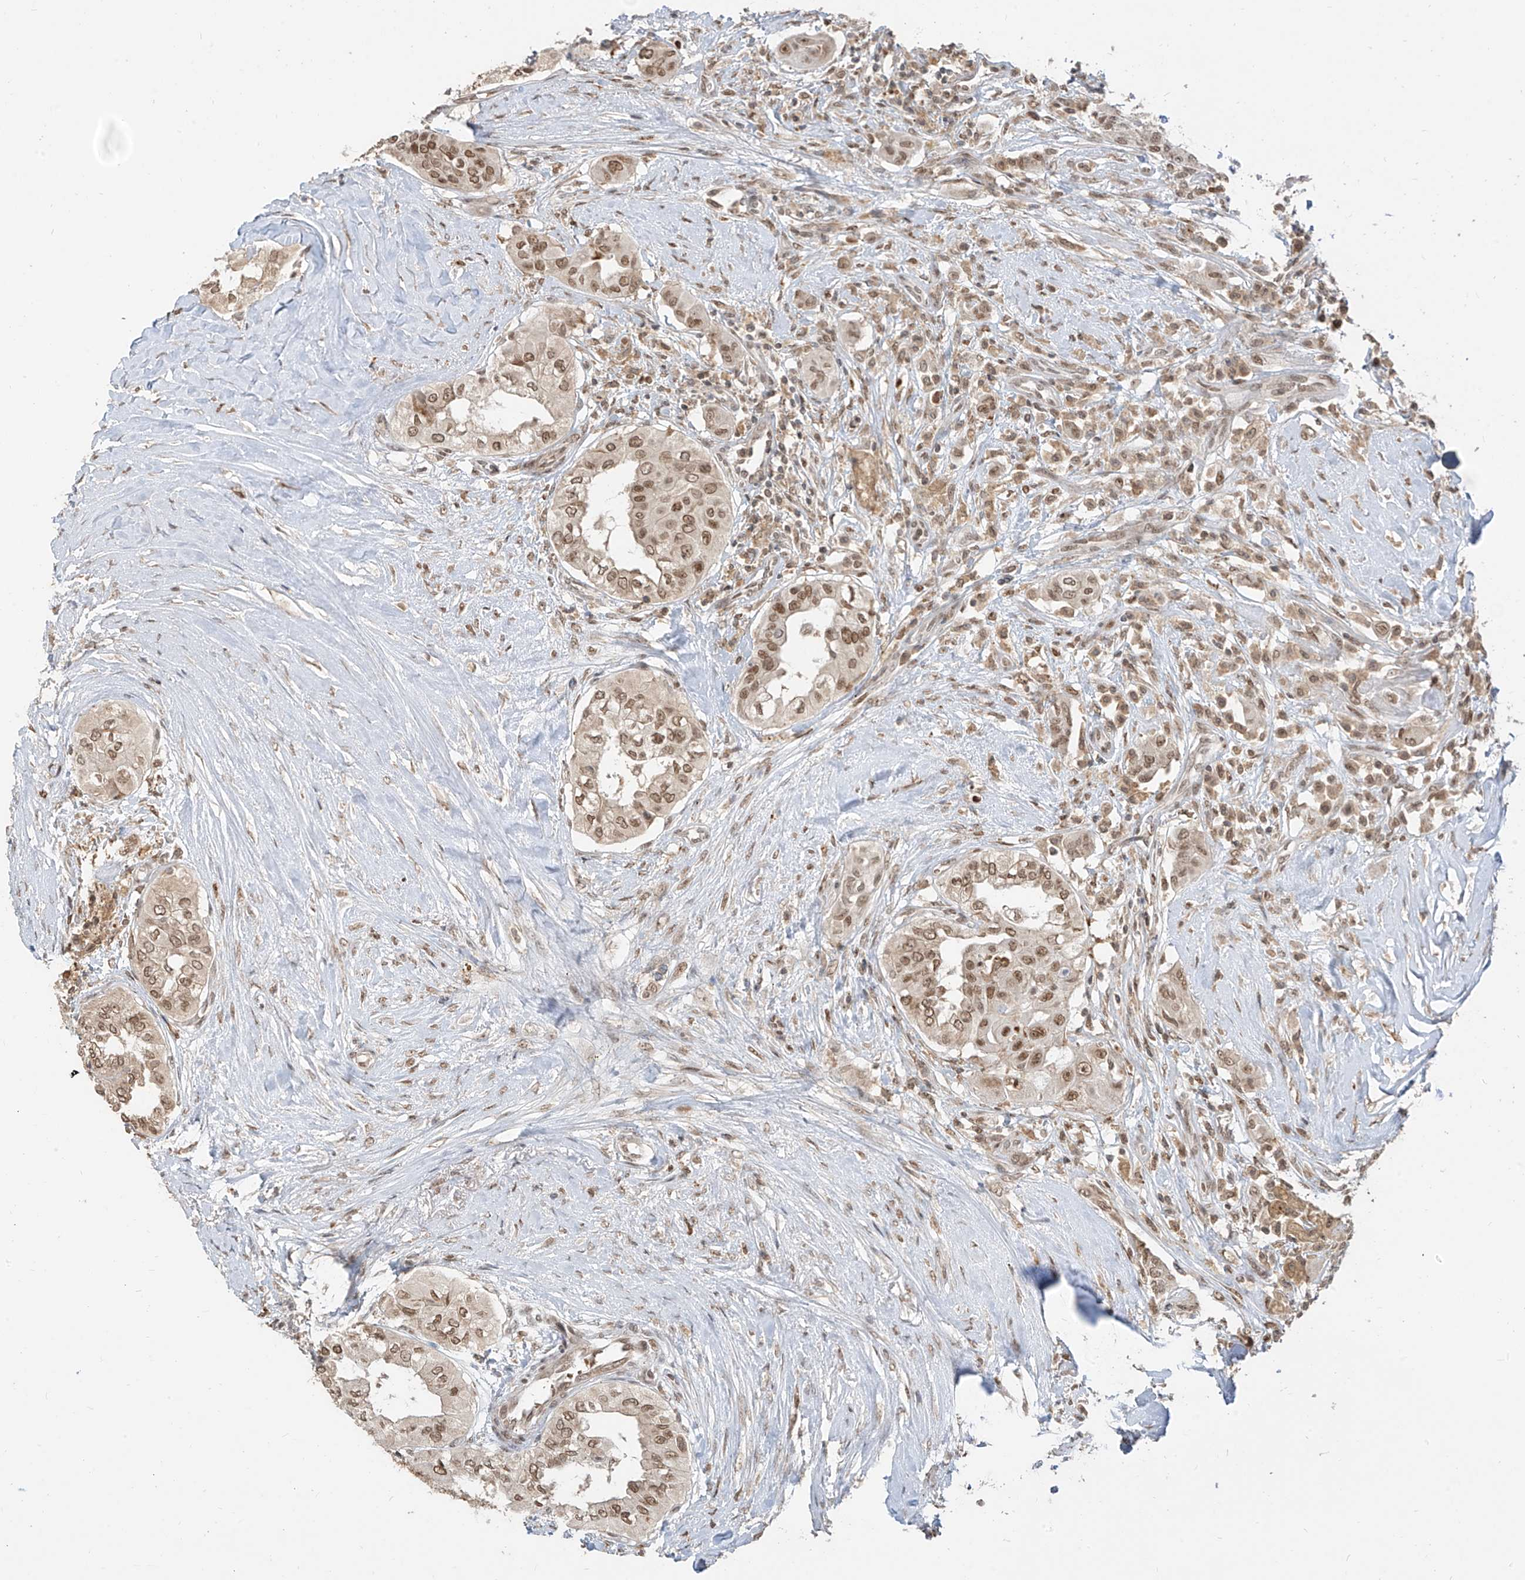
{"staining": {"intensity": "moderate", "quantity": ">75%", "location": "nuclear"}, "tissue": "thyroid cancer", "cell_type": "Tumor cells", "image_type": "cancer", "snomed": [{"axis": "morphology", "description": "Papillary adenocarcinoma, NOS"}, {"axis": "topography", "description": "Thyroid gland"}], "caption": "Approximately >75% of tumor cells in thyroid papillary adenocarcinoma show moderate nuclear protein positivity as visualized by brown immunohistochemical staining.", "gene": "ZMYM2", "patient": {"sex": "female", "age": 59}}